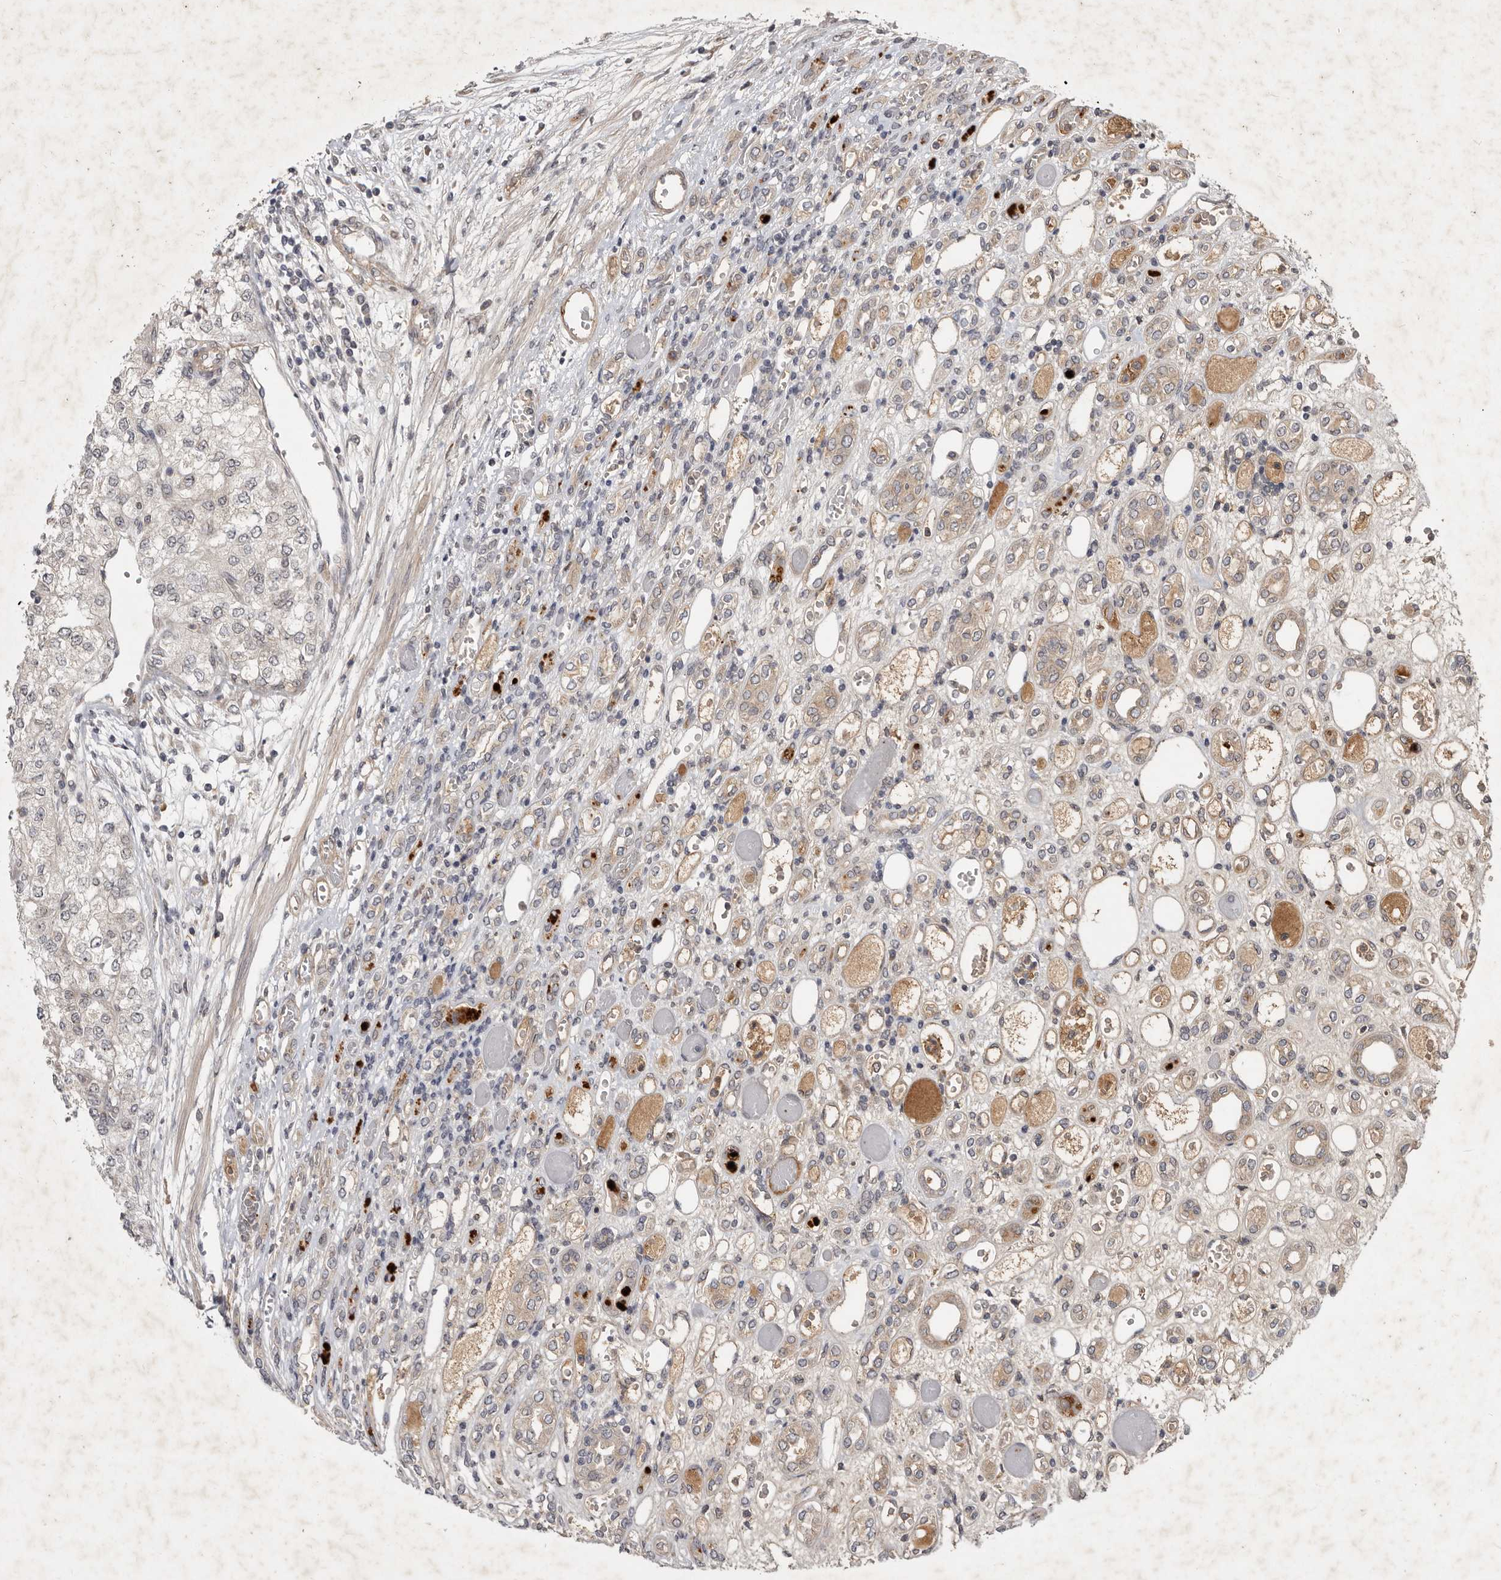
{"staining": {"intensity": "negative", "quantity": "none", "location": "none"}, "tissue": "renal cancer", "cell_type": "Tumor cells", "image_type": "cancer", "snomed": [{"axis": "morphology", "description": "Adenocarcinoma, NOS"}, {"axis": "topography", "description": "Kidney"}], "caption": "Immunohistochemistry micrograph of neoplastic tissue: human renal cancer (adenocarcinoma) stained with DAB demonstrates no significant protein expression in tumor cells. (Stains: DAB immunohistochemistry with hematoxylin counter stain, Microscopy: brightfield microscopy at high magnification).", "gene": "DNAJC28", "patient": {"sex": "female", "age": 54}}